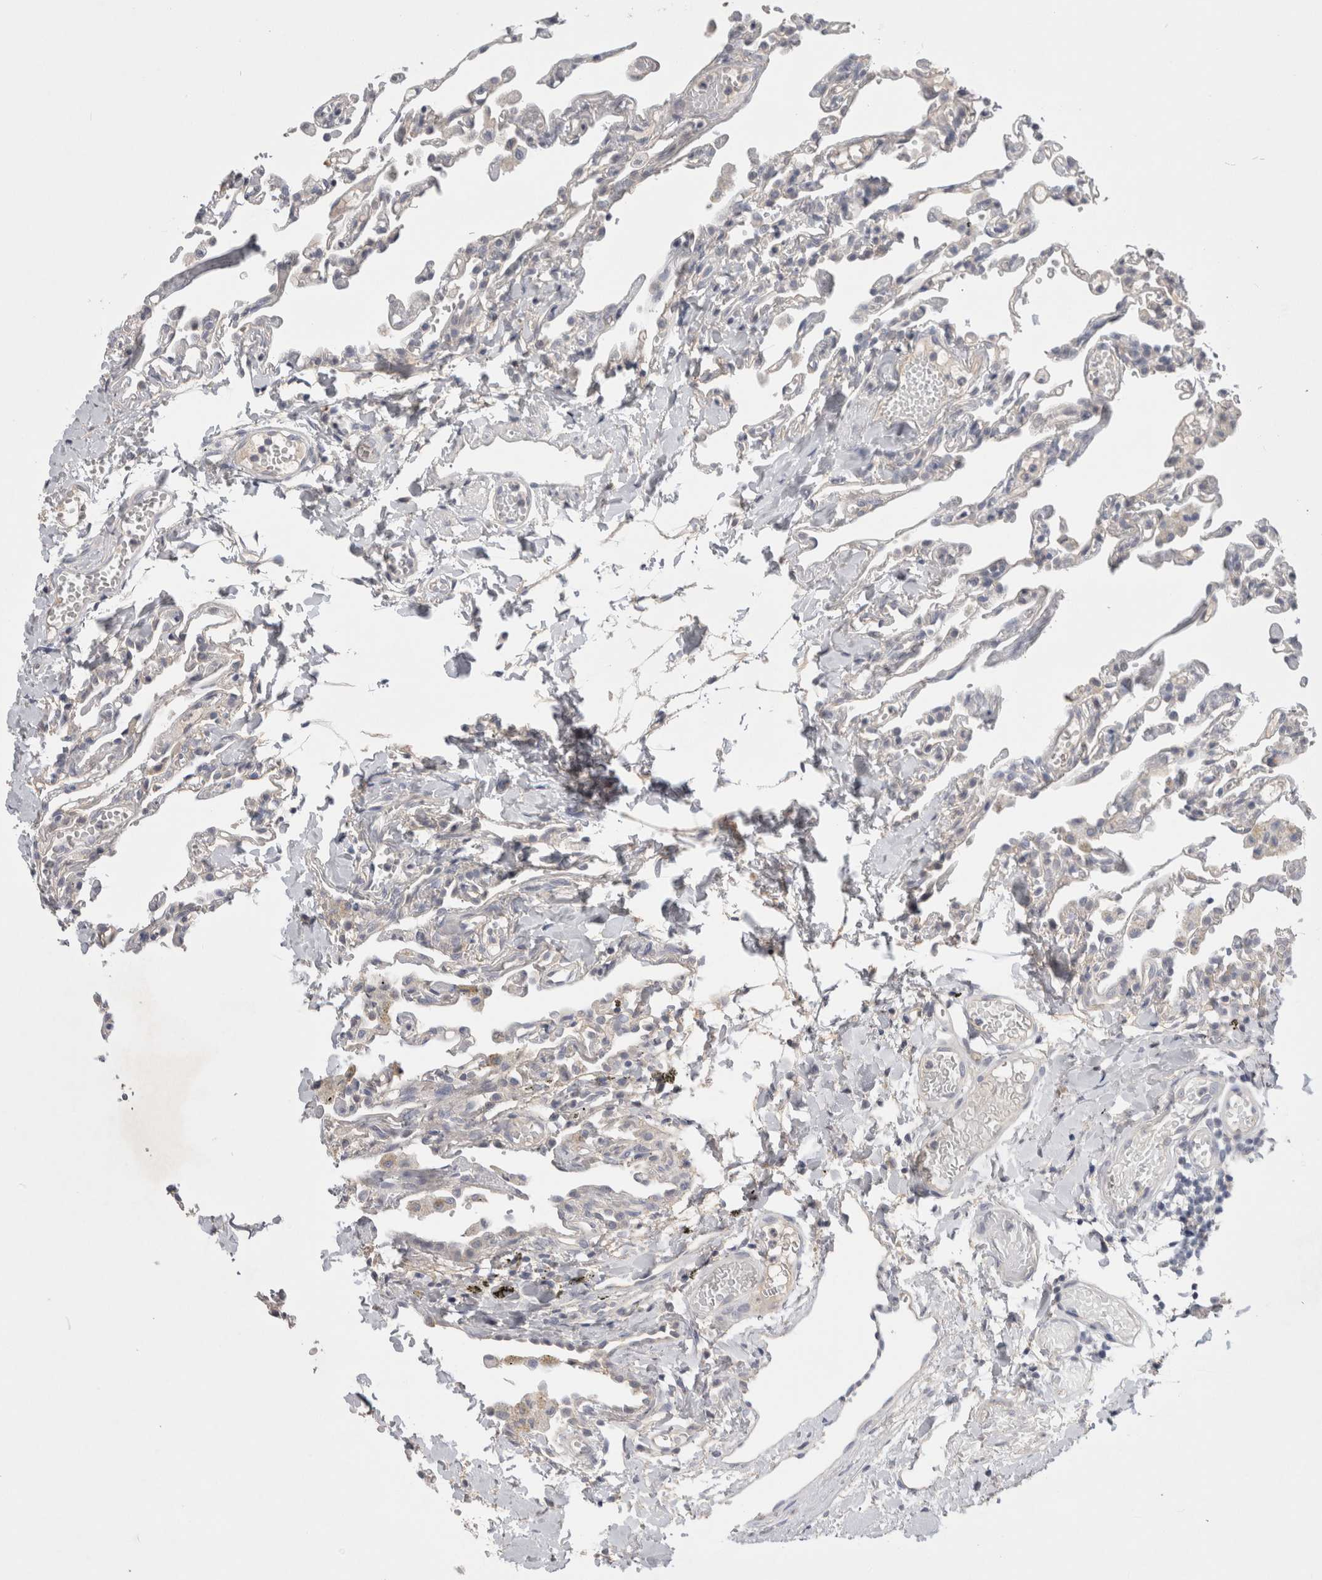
{"staining": {"intensity": "negative", "quantity": "none", "location": "none"}, "tissue": "lung", "cell_type": "Alveolar cells", "image_type": "normal", "snomed": [{"axis": "morphology", "description": "Normal tissue, NOS"}, {"axis": "topography", "description": "Lung"}], "caption": "The histopathology image demonstrates no staining of alveolar cells in normal lung. The staining is performed using DAB (3,3'-diaminobenzidine) brown chromogen with nuclei counter-stained in using hematoxylin.", "gene": "CERS3", "patient": {"sex": "male", "age": 21}}